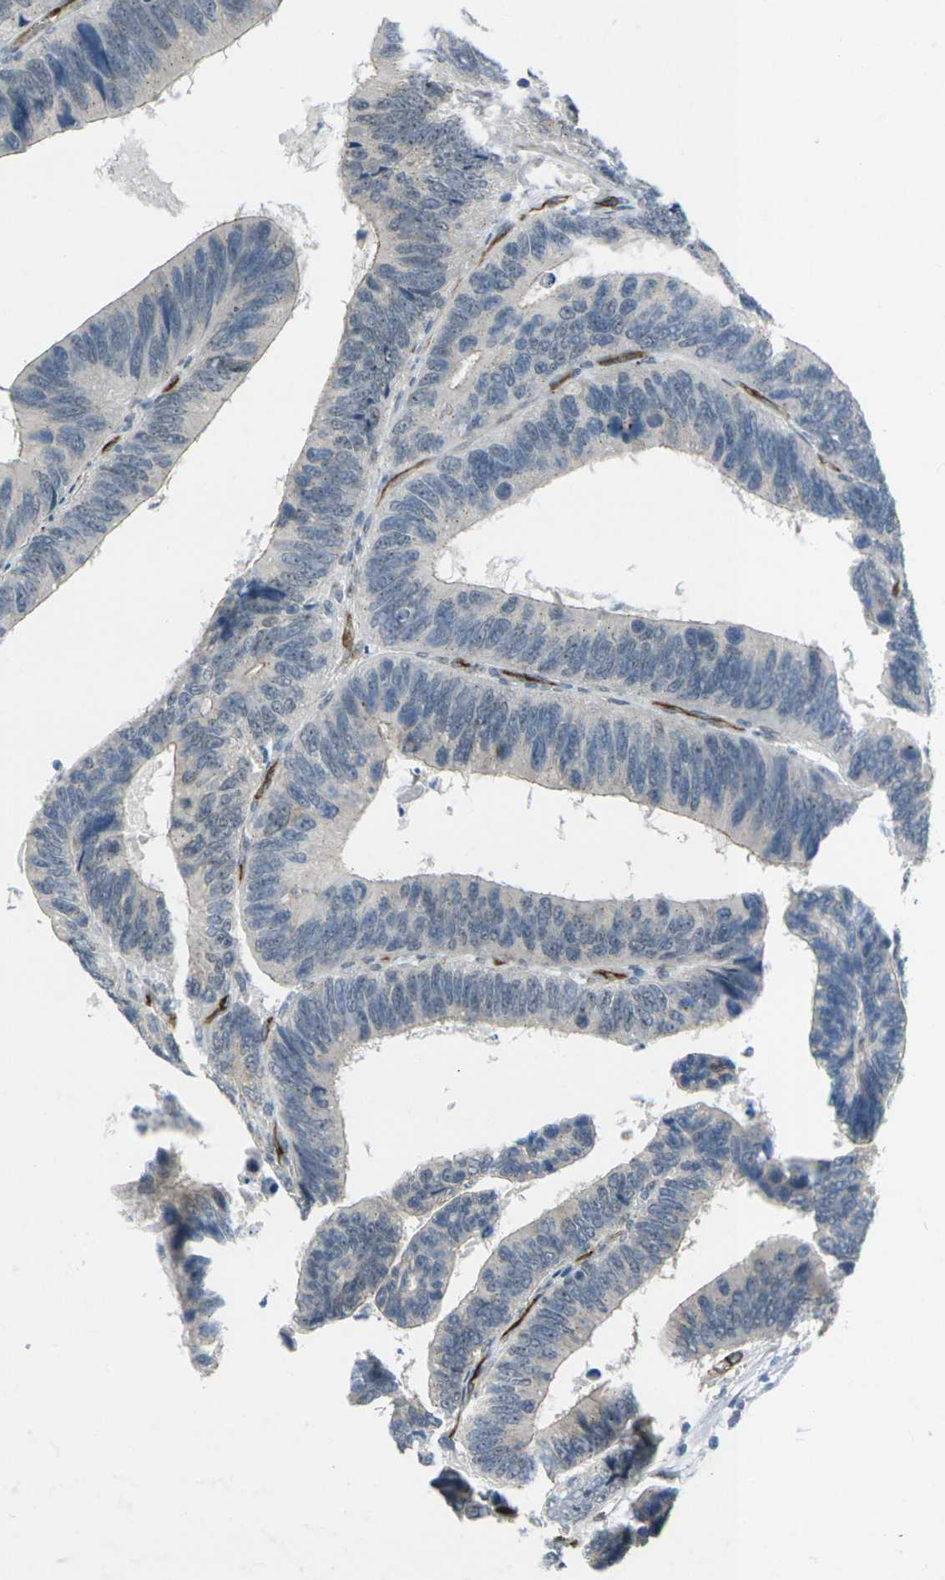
{"staining": {"intensity": "negative", "quantity": "none", "location": "none"}, "tissue": "colorectal cancer", "cell_type": "Tumor cells", "image_type": "cancer", "snomed": [{"axis": "morphology", "description": "Adenocarcinoma, NOS"}, {"axis": "topography", "description": "Colon"}], "caption": "The IHC image has no significant positivity in tumor cells of adenocarcinoma (colorectal) tissue.", "gene": "HSPA12B", "patient": {"sex": "male", "age": 72}}